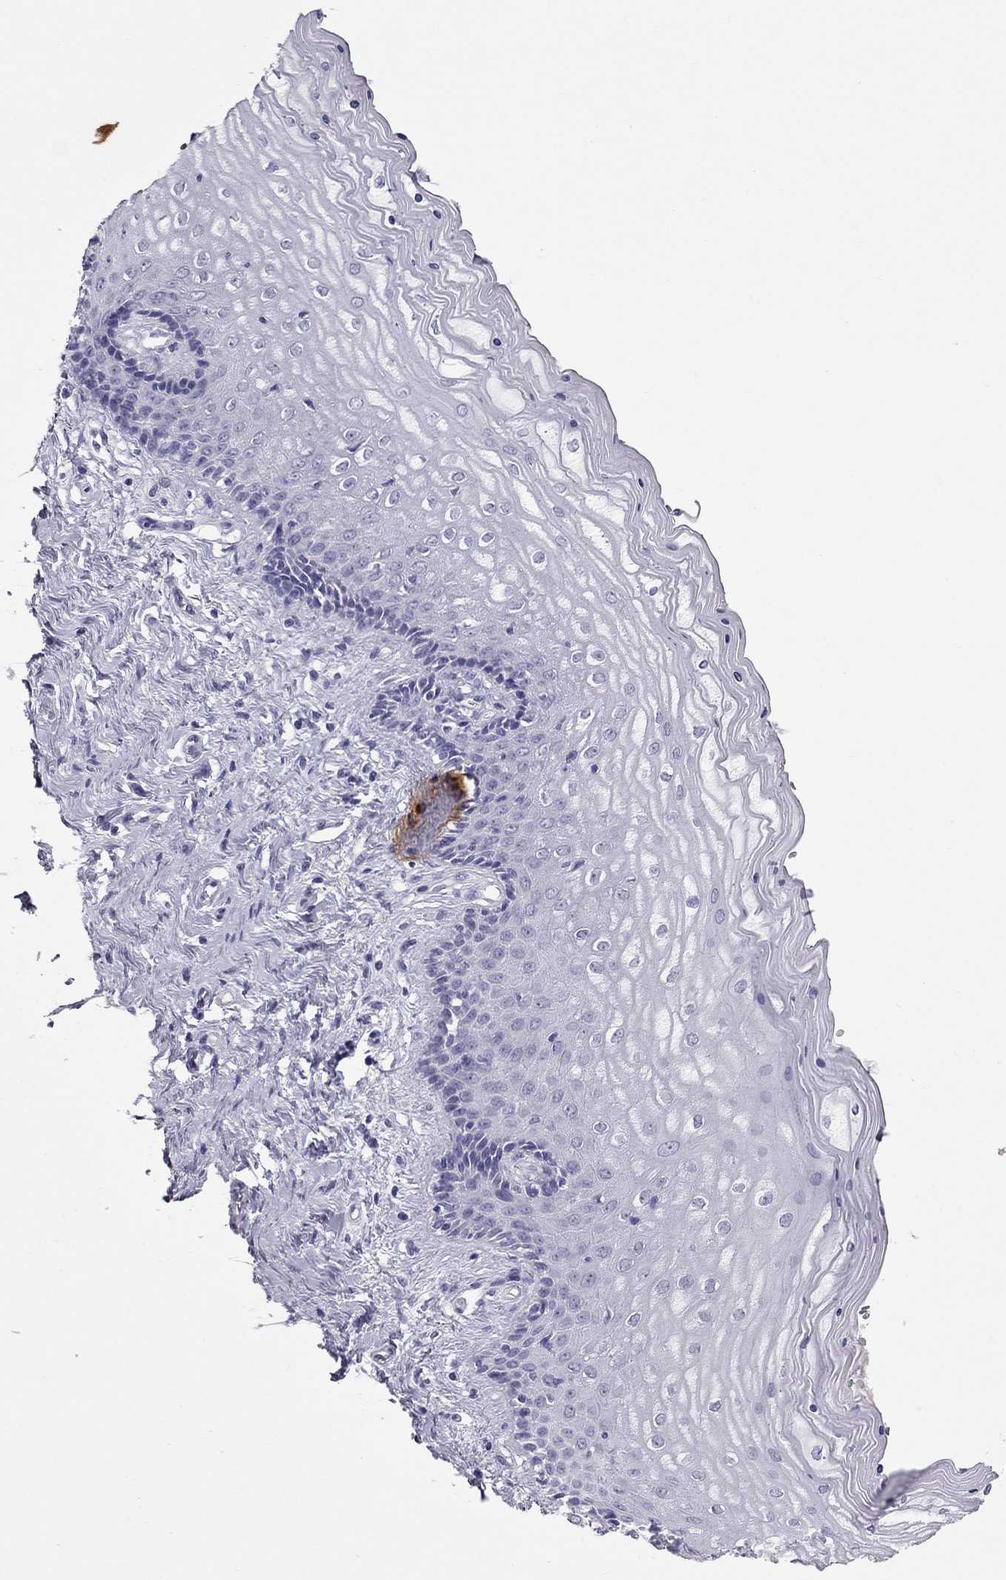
{"staining": {"intensity": "negative", "quantity": "none", "location": "none"}, "tissue": "vagina", "cell_type": "Squamous epithelial cells", "image_type": "normal", "snomed": [{"axis": "morphology", "description": "Normal tissue, NOS"}, {"axis": "topography", "description": "Vagina"}], "caption": "An immunohistochemistry (IHC) image of normal vagina is shown. There is no staining in squamous epithelial cells of vagina. Brightfield microscopy of immunohistochemistry stained with DAB (brown) and hematoxylin (blue), captured at high magnification.", "gene": "IL17REL", "patient": {"sex": "female", "age": 45}}